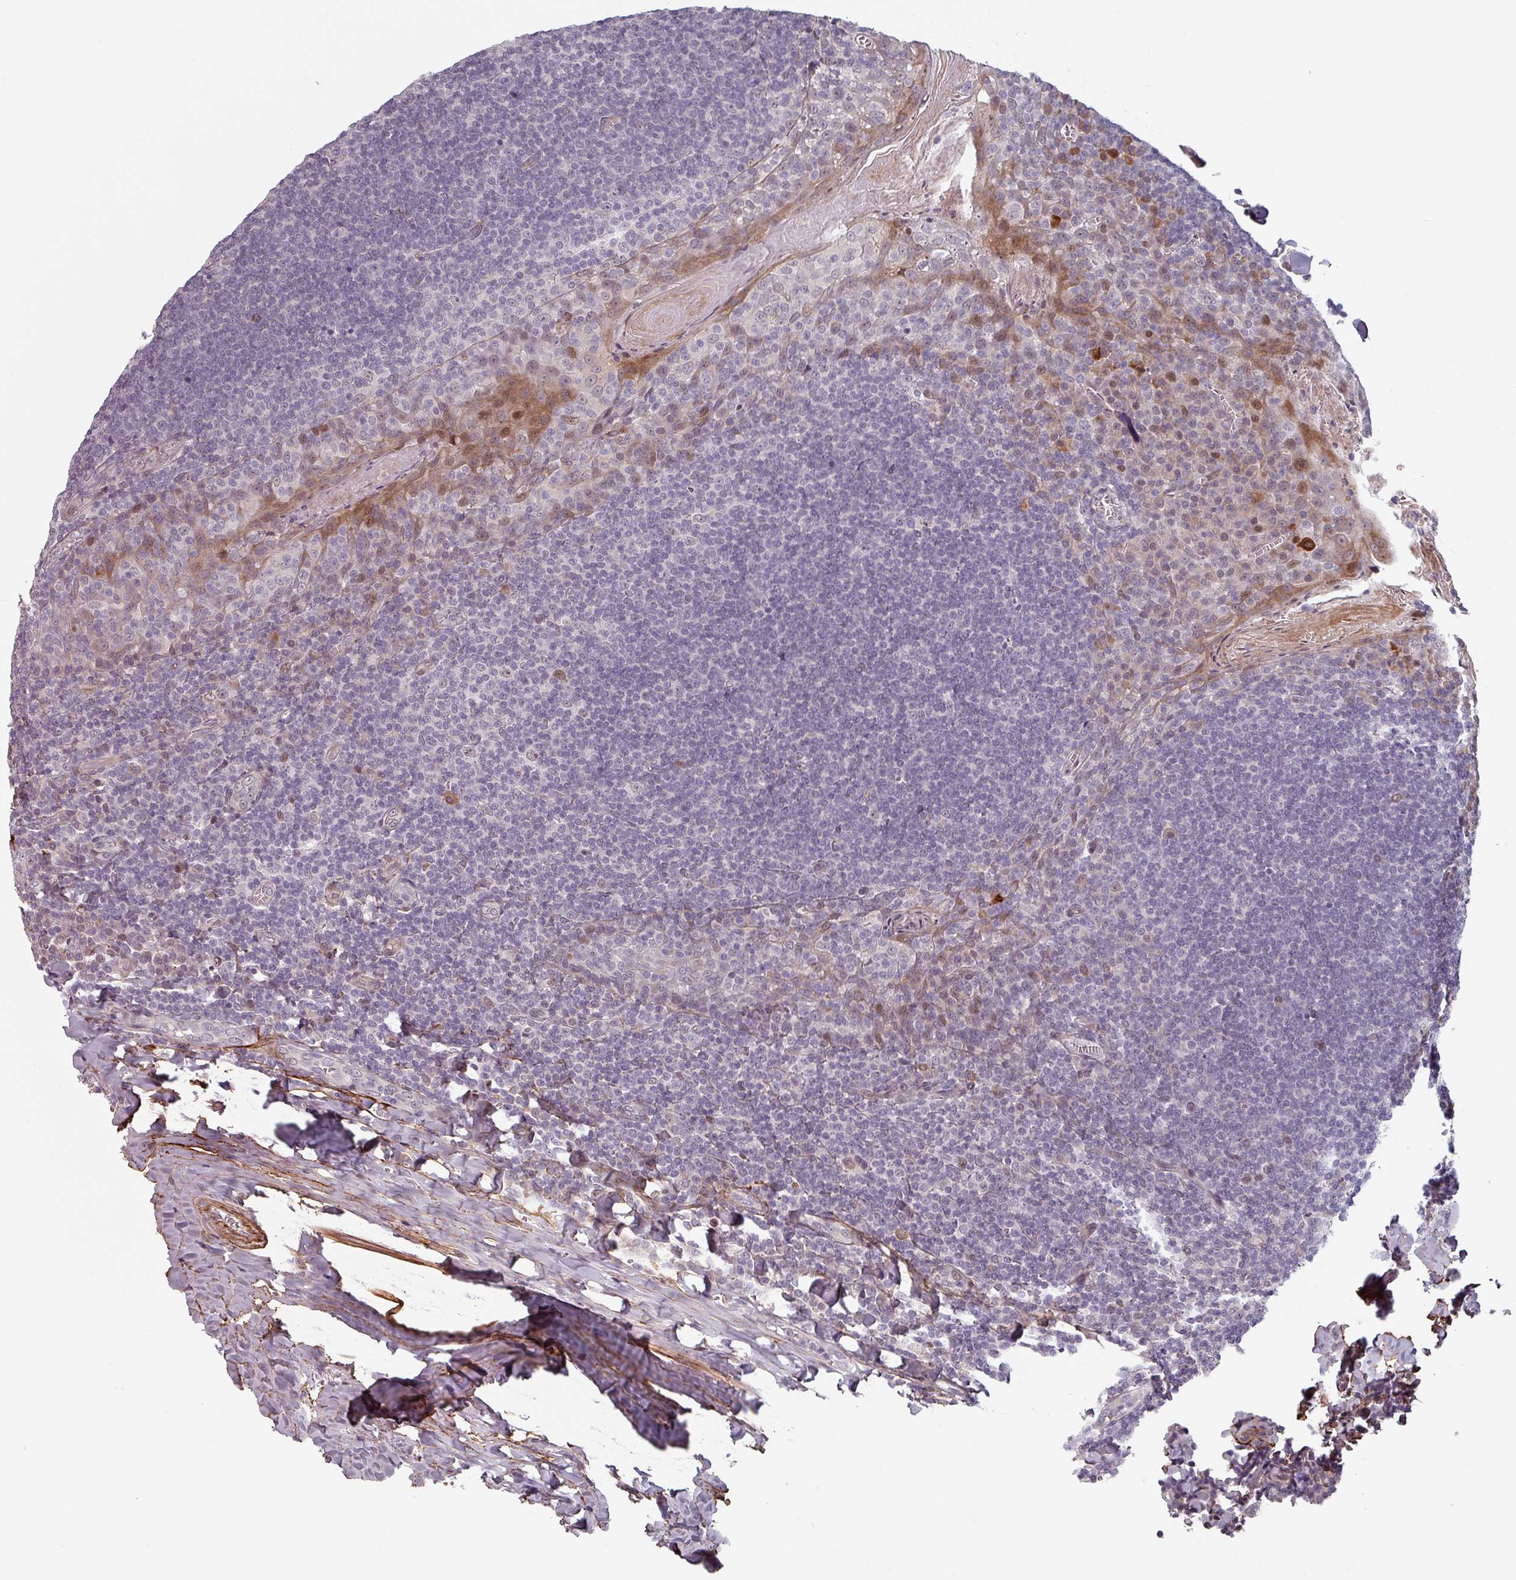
{"staining": {"intensity": "negative", "quantity": "none", "location": "none"}, "tissue": "tonsil", "cell_type": "Germinal center cells", "image_type": "normal", "snomed": [{"axis": "morphology", "description": "Normal tissue, NOS"}, {"axis": "topography", "description": "Tonsil"}], "caption": "Immunohistochemistry micrograph of unremarkable tonsil: tonsil stained with DAB demonstrates no significant protein positivity in germinal center cells. (DAB immunohistochemistry, high magnification).", "gene": "CYB5RL", "patient": {"sex": "male", "age": 27}}